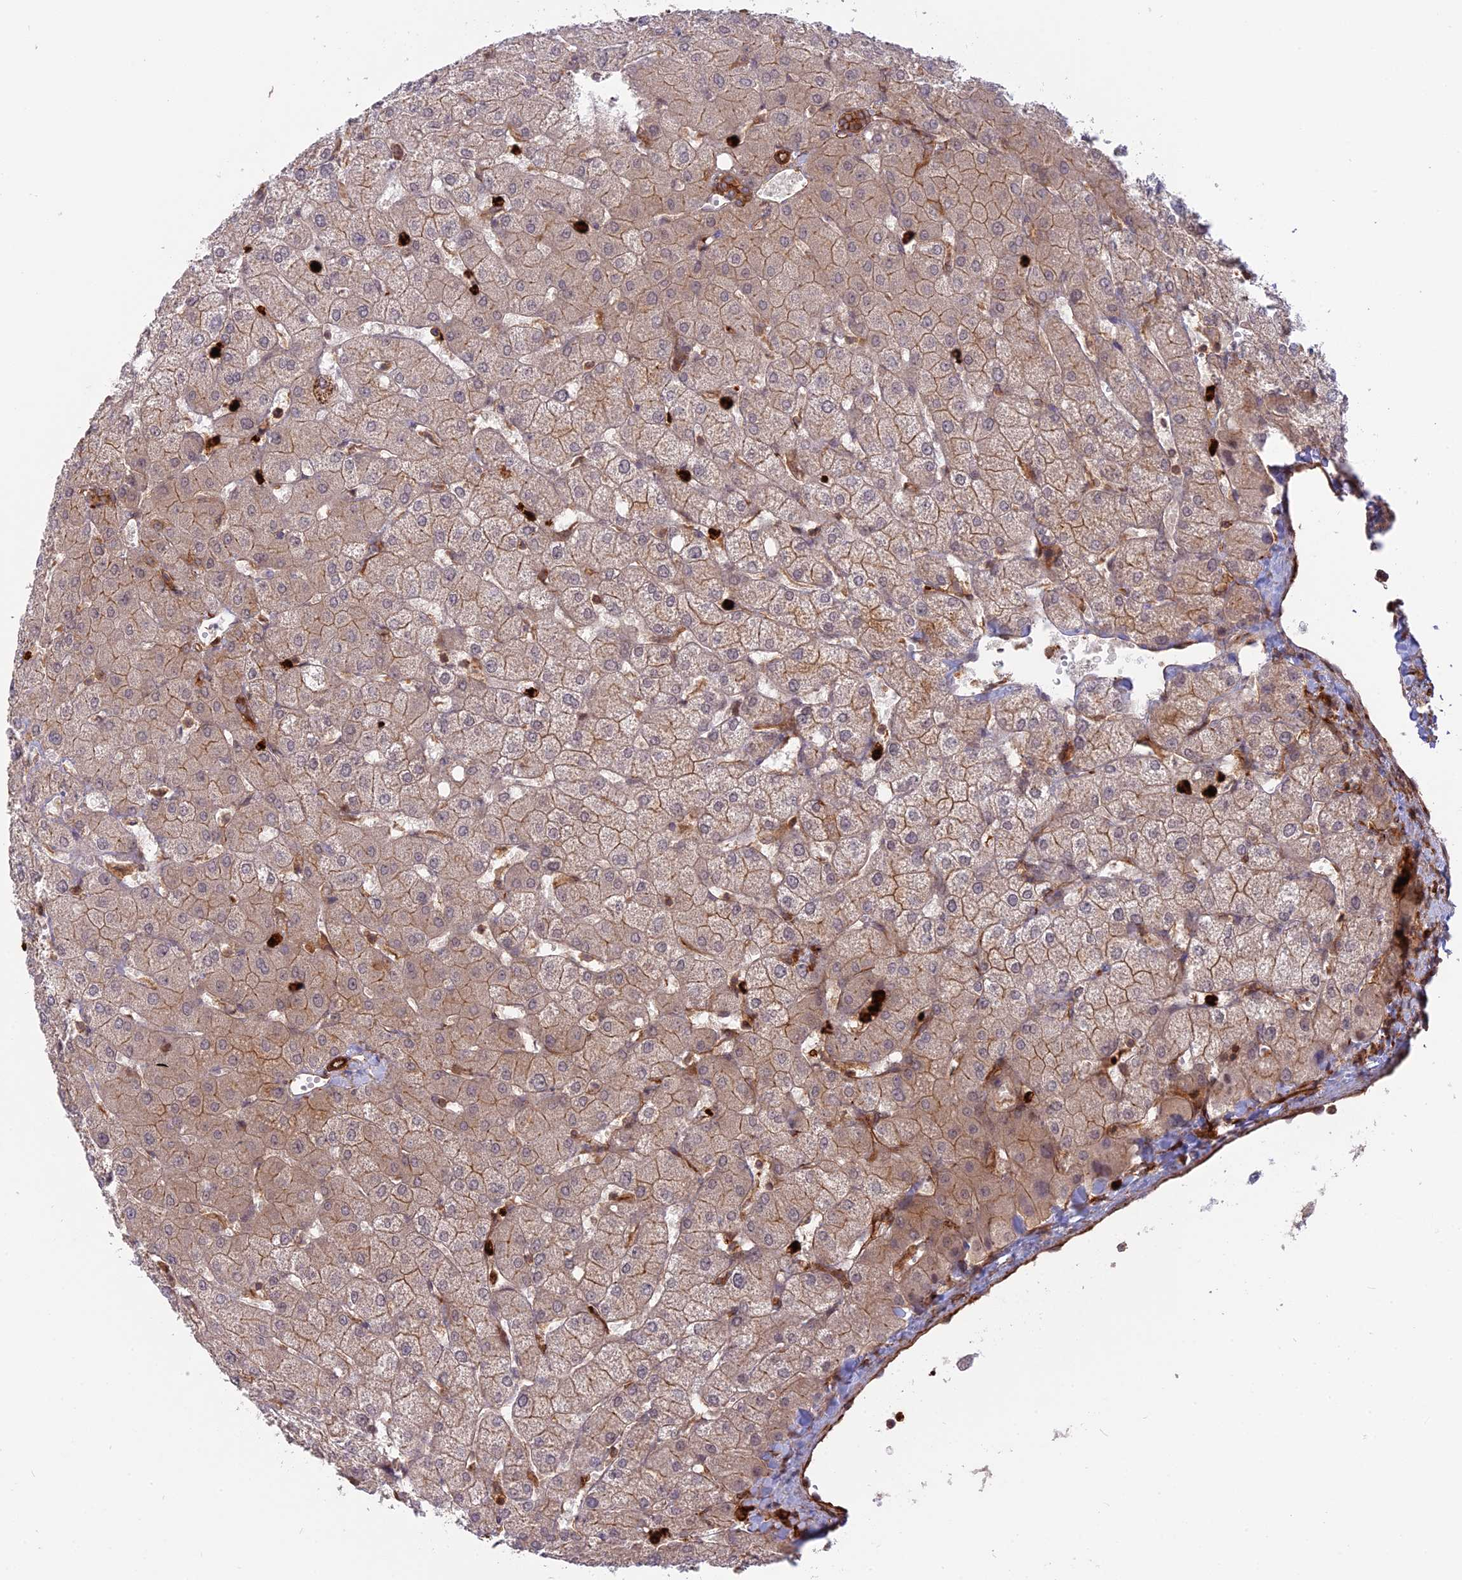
{"staining": {"intensity": "moderate", "quantity": "25%-75%", "location": "cytoplasmic/membranous"}, "tissue": "liver", "cell_type": "Cholangiocytes", "image_type": "normal", "snomed": [{"axis": "morphology", "description": "Normal tissue, NOS"}, {"axis": "topography", "description": "Liver"}], "caption": "Immunohistochemistry (IHC) photomicrograph of normal human liver stained for a protein (brown), which displays medium levels of moderate cytoplasmic/membranous positivity in about 25%-75% of cholangiocytes.", "gene": "PHLDB3", "patient": {"sex": "female", "age": 54}}